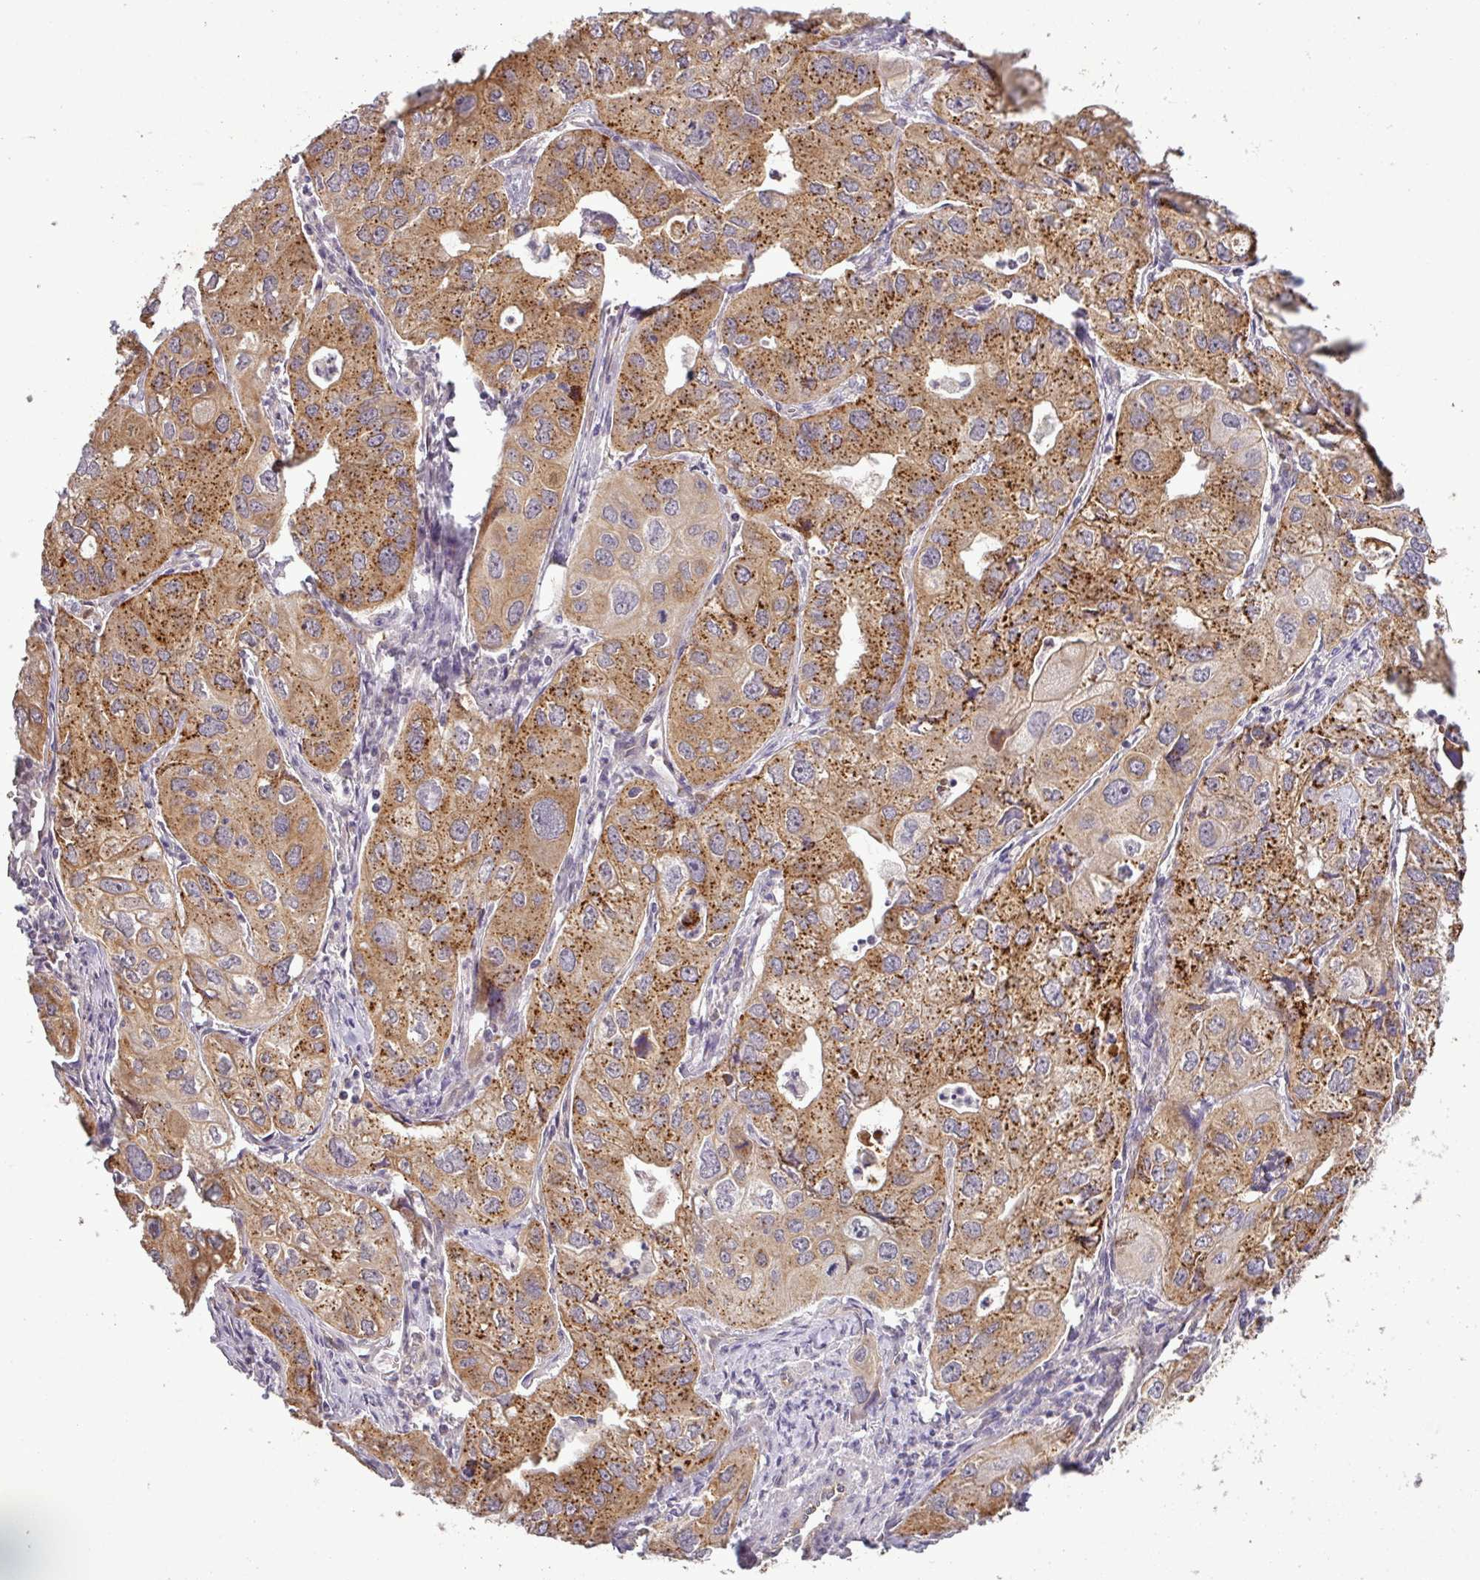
{"staining": {"intensity": "moderate", "quantity": ">75%", "location": "cytoplasmic/membranous"}, "tissue": "lung cancer", "cell_type": "Tumor cells", "image_type": "cancer", "snomed": [{"axis": "morphology", "description": "Adenocarcinoma, NOS"}, {"axis": "topography", "description": "Lung"}], "caption": "Human lung cancer stained with a brown dye shows moderate cytoplasmic/membranous positive positivity in about >75% of tumor cells.", "gene": "PCDH1", "patient": {"sex": "male", "age": 48}}